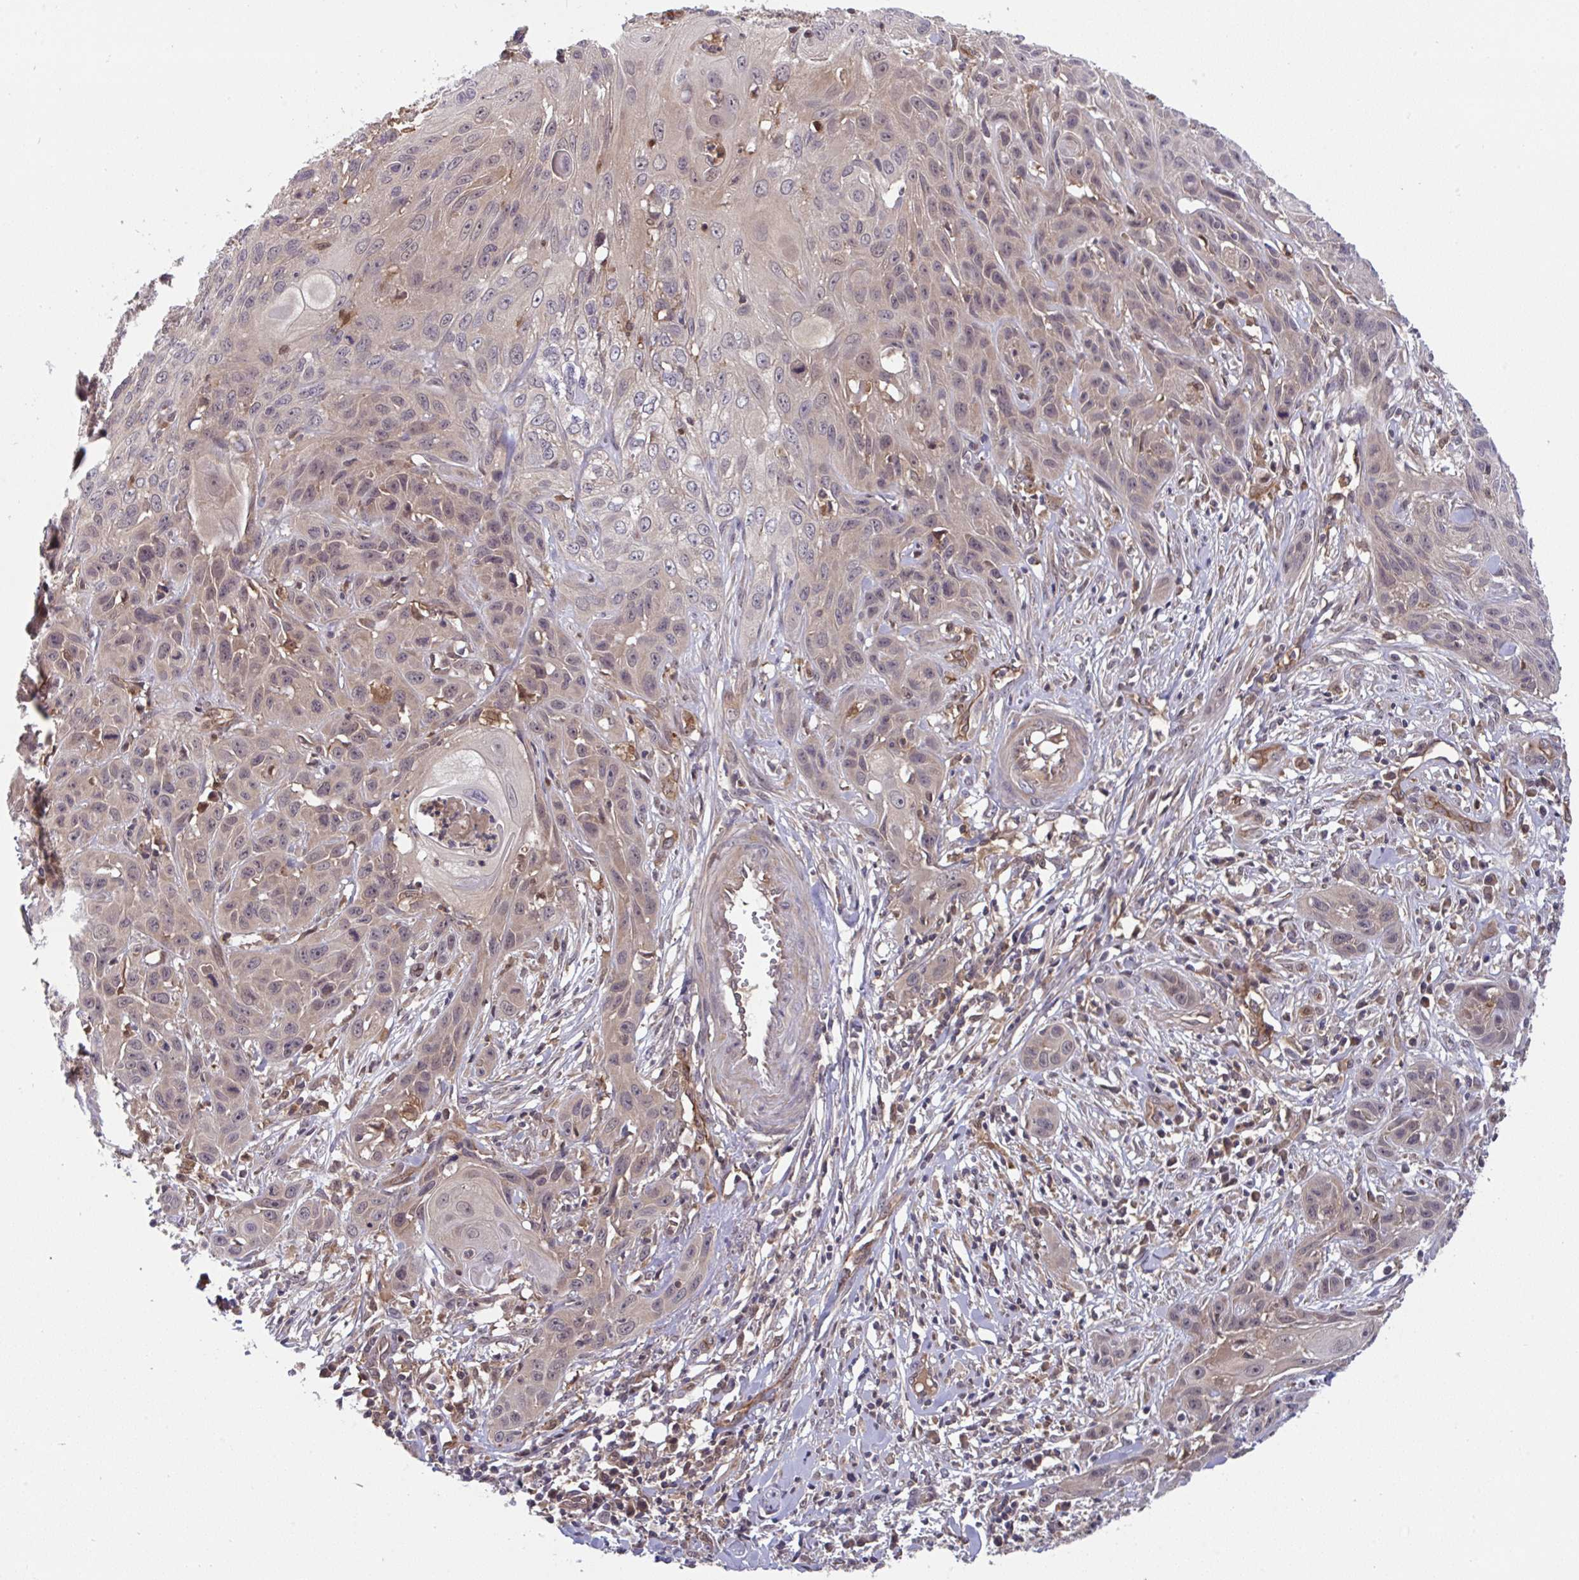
{"staining": {"intensity": "weak", "quantity": "<25%", "location": "nuclear"}, "tissue": "skin cancer", "cell_type": "Tumor cells", "image_type": "cancer", "snomed": [{"axis": "morphology", "description": "Squamous cell carcinoma, NOS"}, {"axis": "topography", "description": "Skin"}, {"axis": "topography", "description": "Vulva"}], "caption": "The histopathology image reveals no staining of tumor cells in skin squamous cell carcinoma.", "gene": "TIGAR", "patient": {"sex": "female", "age": 83}}